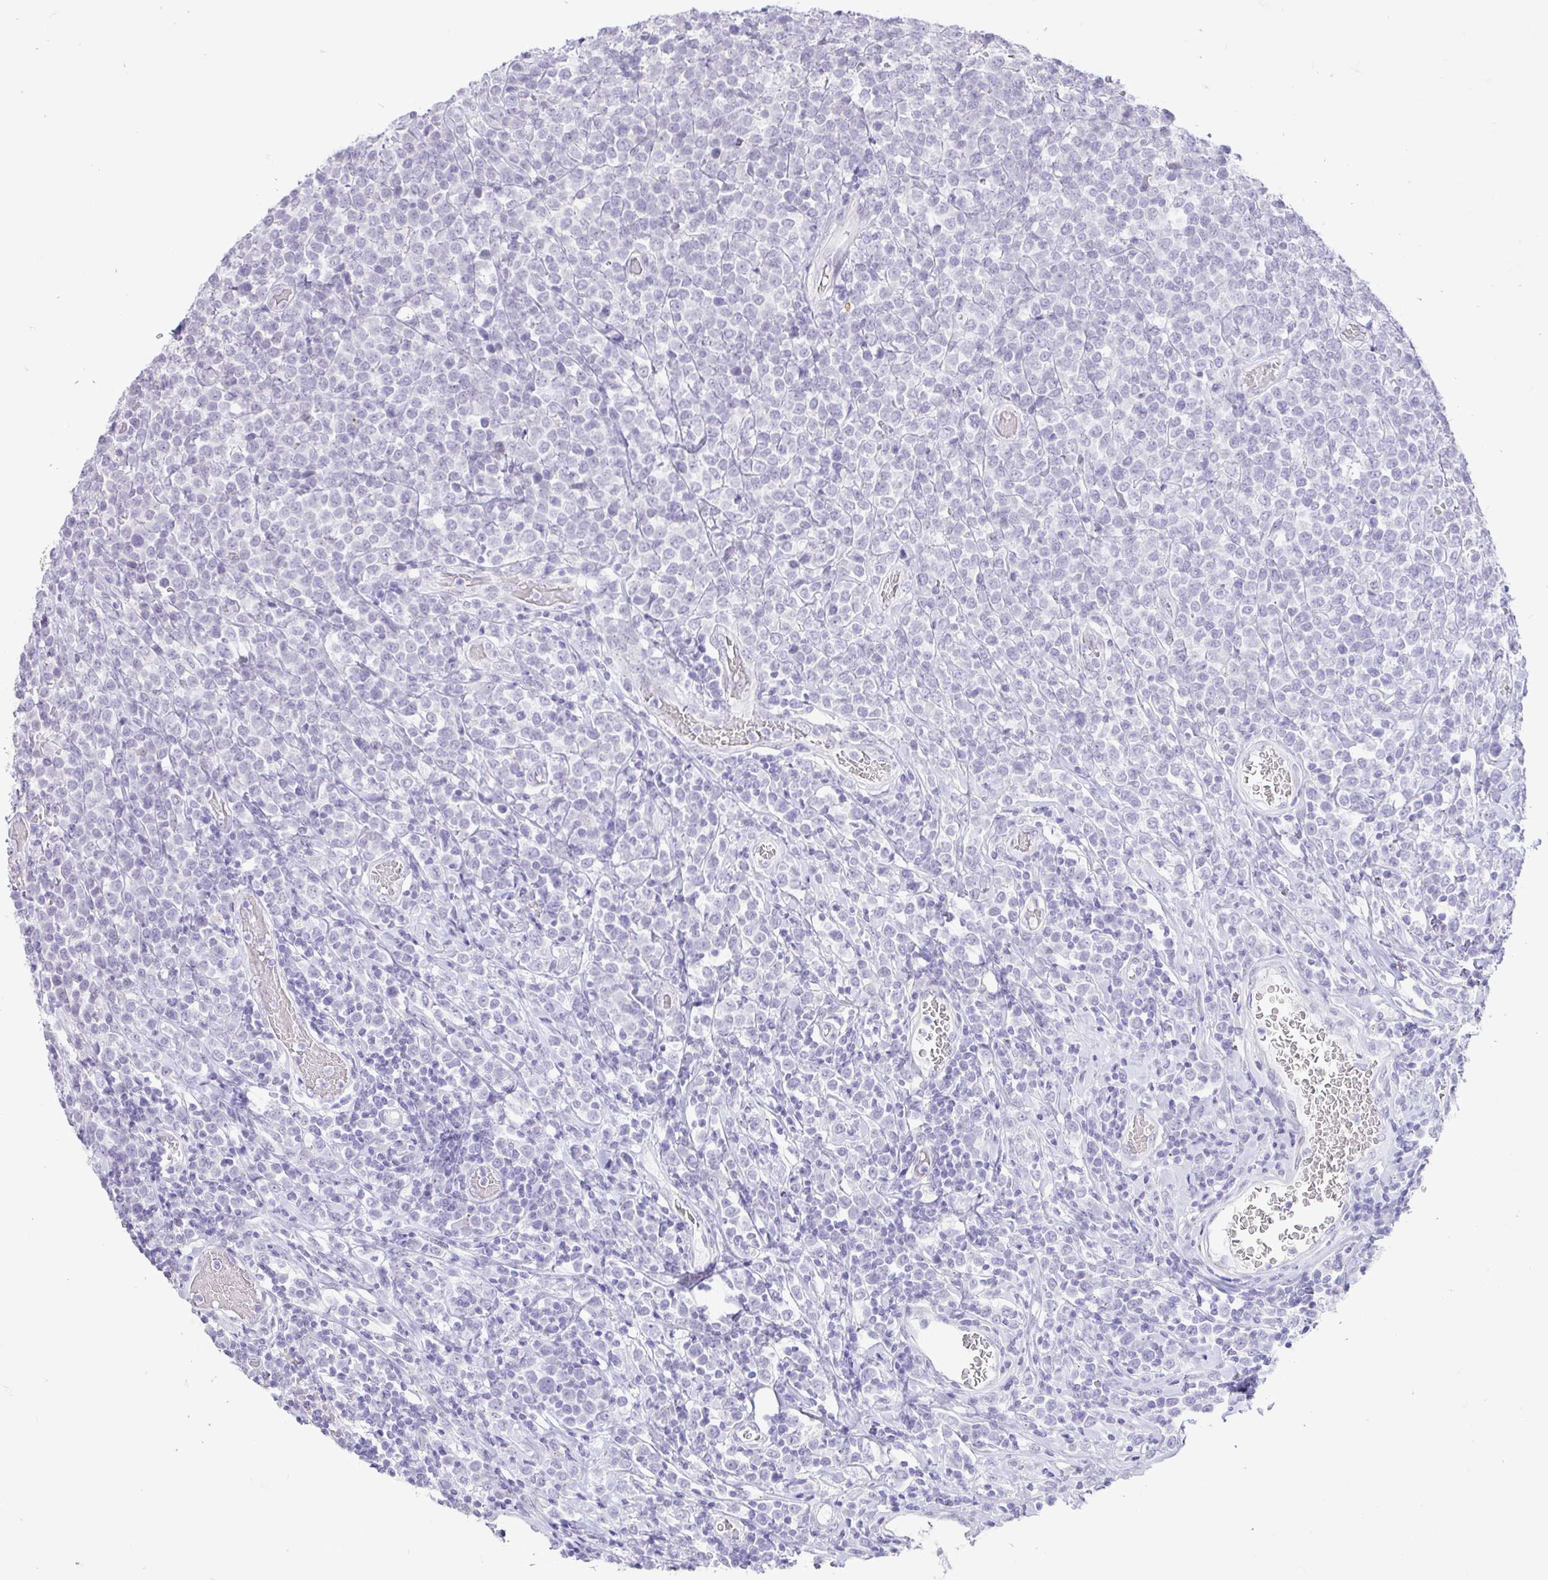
{"staining": {"intensity": "negative", "quantity": "none", "location": "none"}, "tissue": "lymphoma", "cell_type": "Tumor cells", "image_type": "cancer", "snomed": [{"axis": "morphology", "description": "Malignant lymphoma, non-Hodgkin's type, High grade"}, {"axis": "topography", "description": "Soft tissue"}], "caption": "Lymphoma stained for a protein using IHC demonstrates no expression tumor cells.", "gene": "REEP1", "patient": {"sex": "female", "age": 56}}